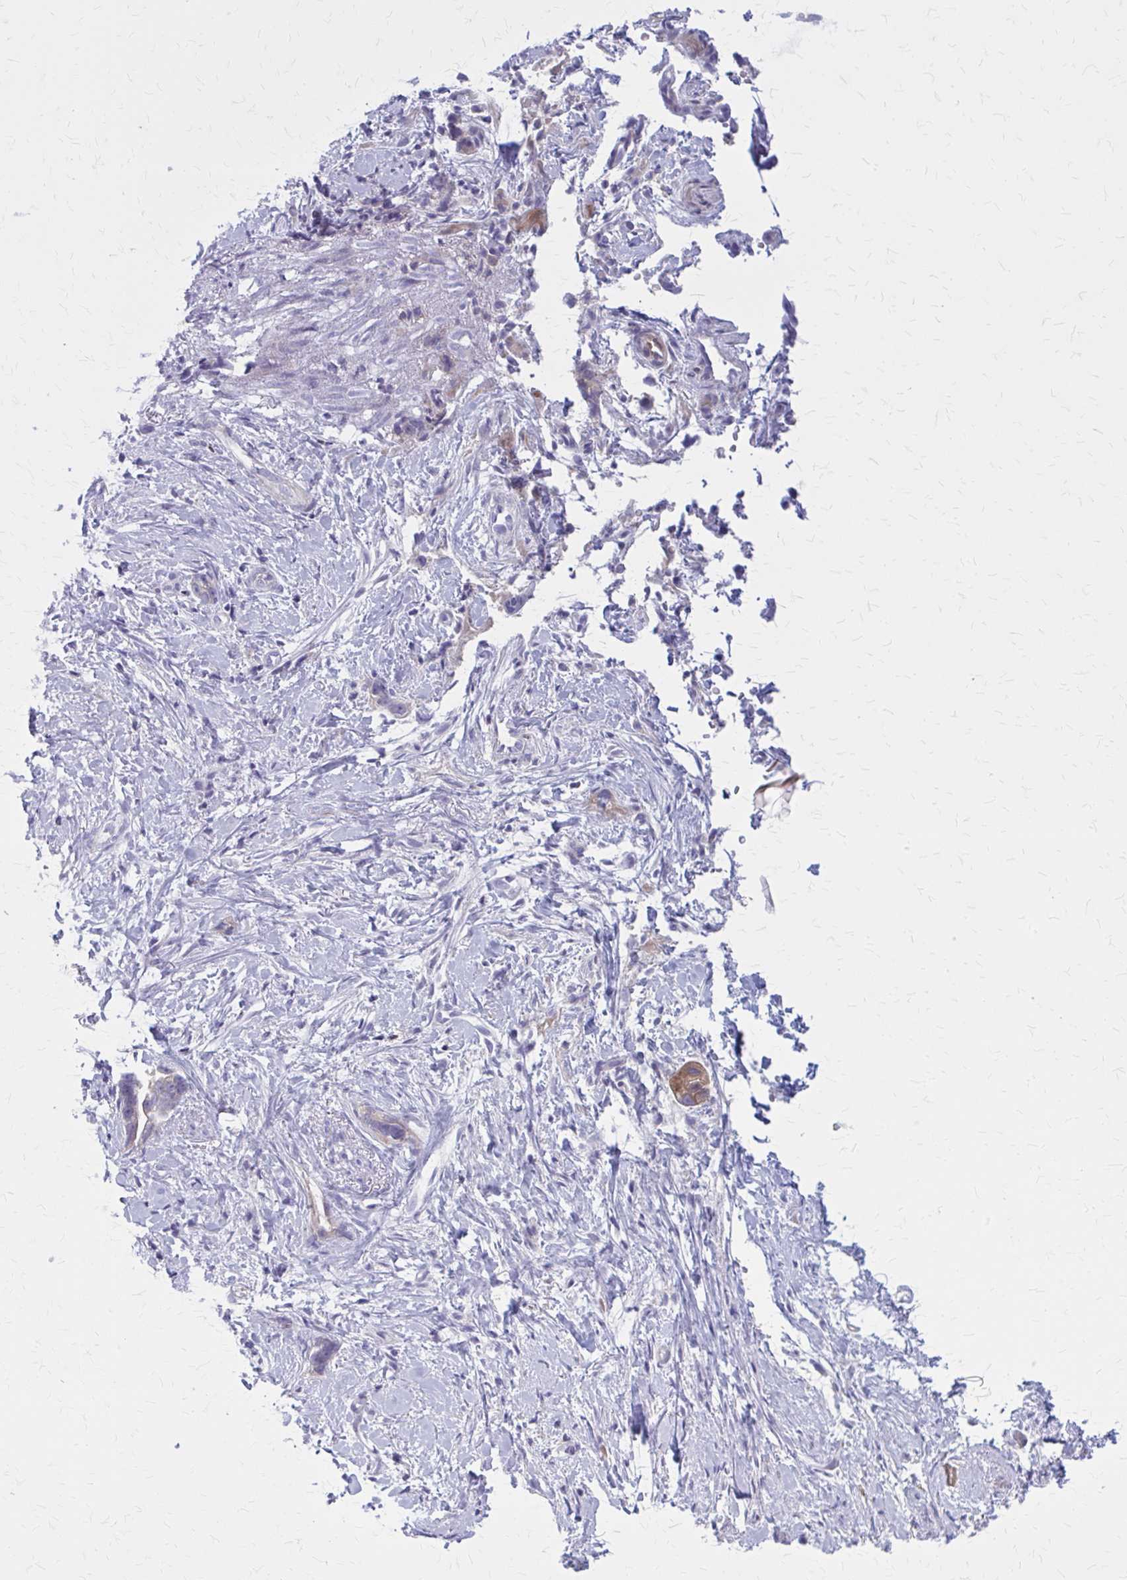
{"staining": {"intensity": "moderate", "quantity": "<25%", "location": "cytoplasmic/membranous"}, "tissue": "stomach cancer", "cell_type": "Tumor cells", "image_type": "cancer", "snomed": [{"axis": "morphology", "description": "Adenocarcinoma, NOS"}, {"axis": "topography", "description": "Stomach"}], "caption": "Stomach cancer stained with IHC shows moderate cytoplasmic/membranous positivity in approximately <25% of tumor cells.", "gene": "PITPNM1", "patient": {"sex": "male", "age": 55}}